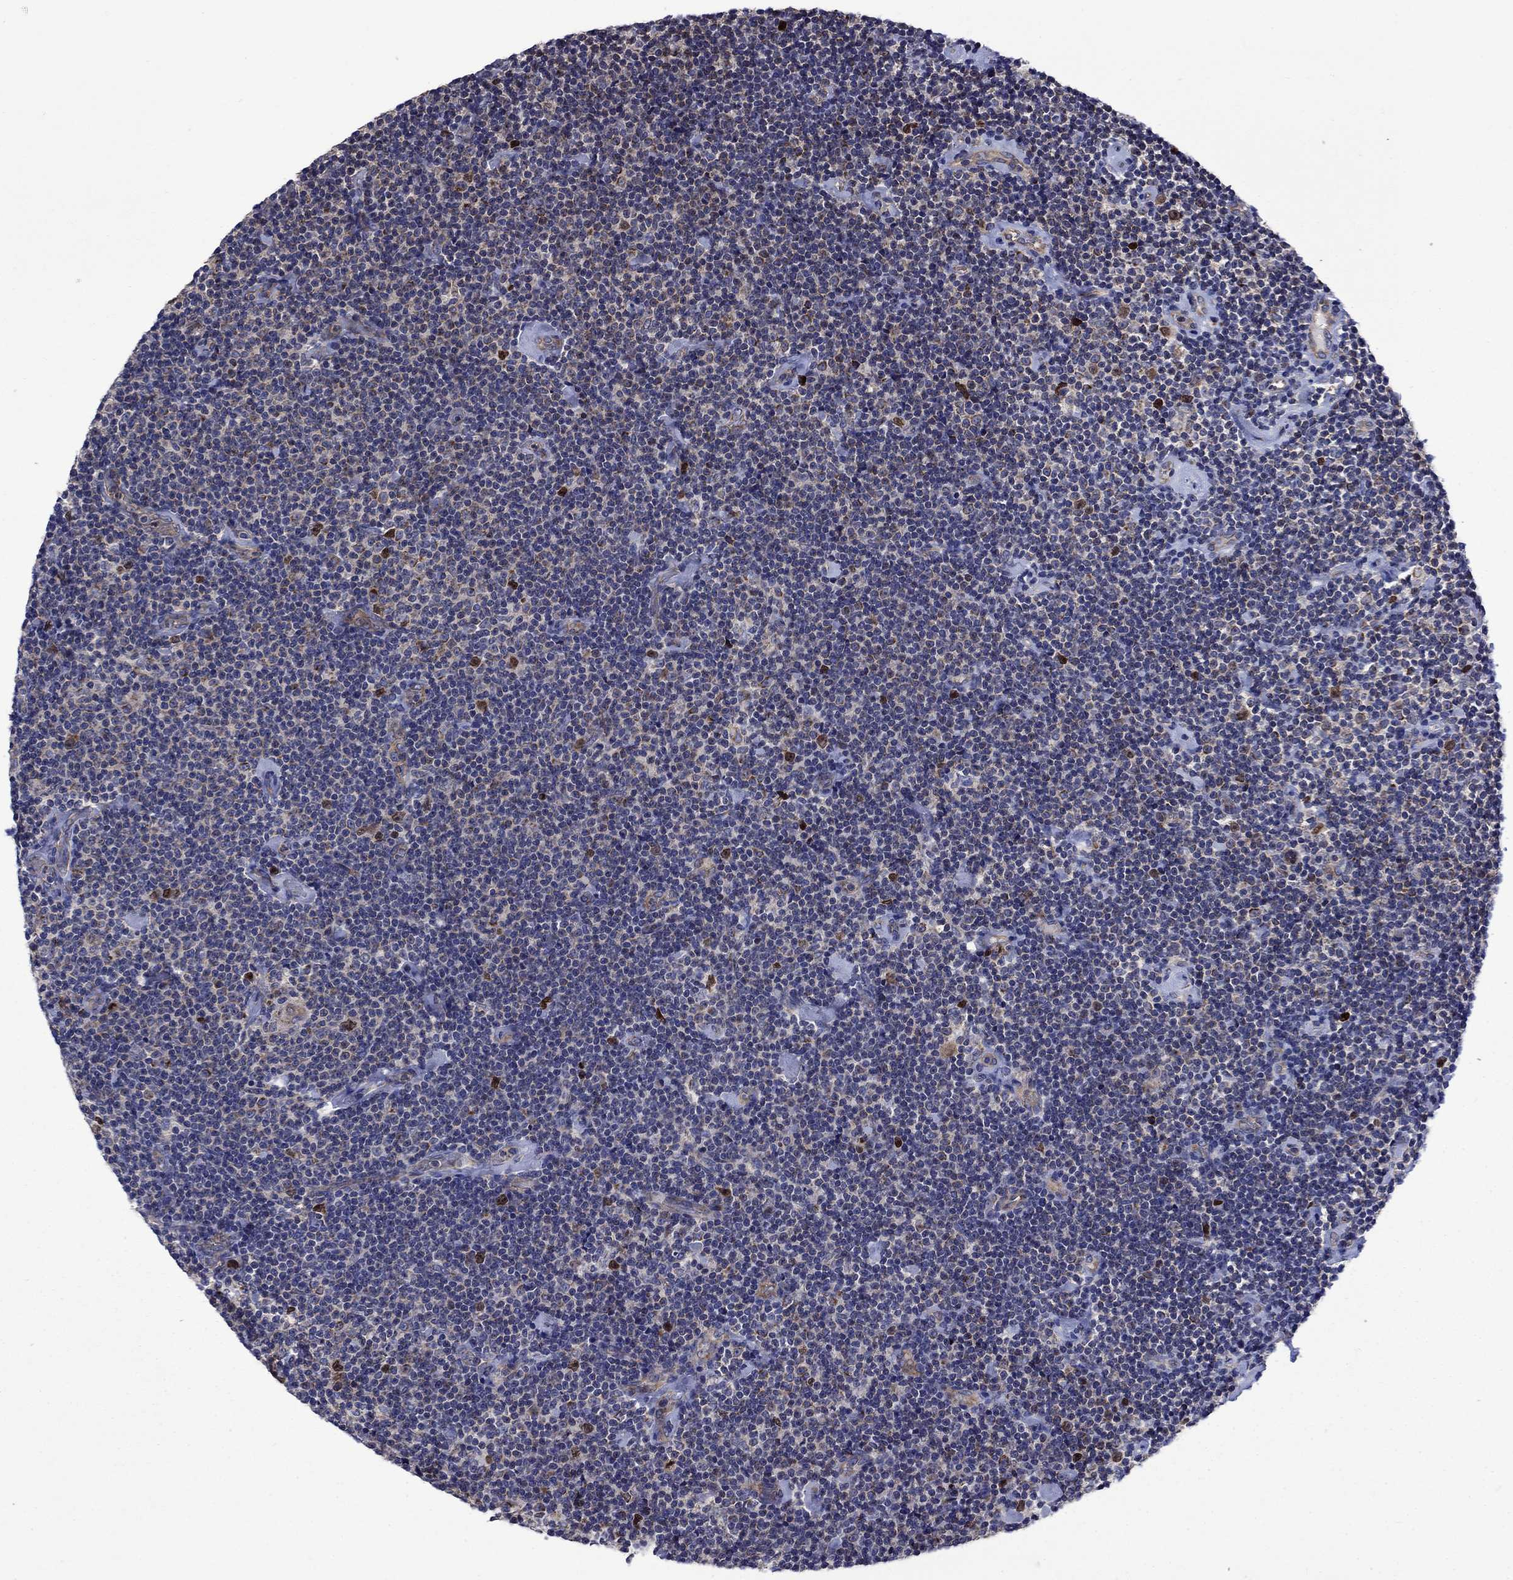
{"staining": {"intensity": "moderate", "quantity": "<25%", "location": "nuclear"}, "tissue": "lymphoma", "cell_type": "Tumor cells", "image_type": "cancer", "snomed": [{"axis": "morphology", "description": "Malignant lymphoma, non-Hodgkin's type, Low grade"}, {"axis": "topography", "description": "Lymph node"}], "caption": "Tumor cells exhibit low levels of moderate nuclear positivity in approximately <25% of cells in human malignant lymphoma, non-Hodgkin's type (low-grade). The protein is stained brown, and the nuclei are stained in blue (DAB IHC with brightfield microscopy, high magnification).", "gene": "KIF22", "patient": {"sex": "male", "age": 81}}